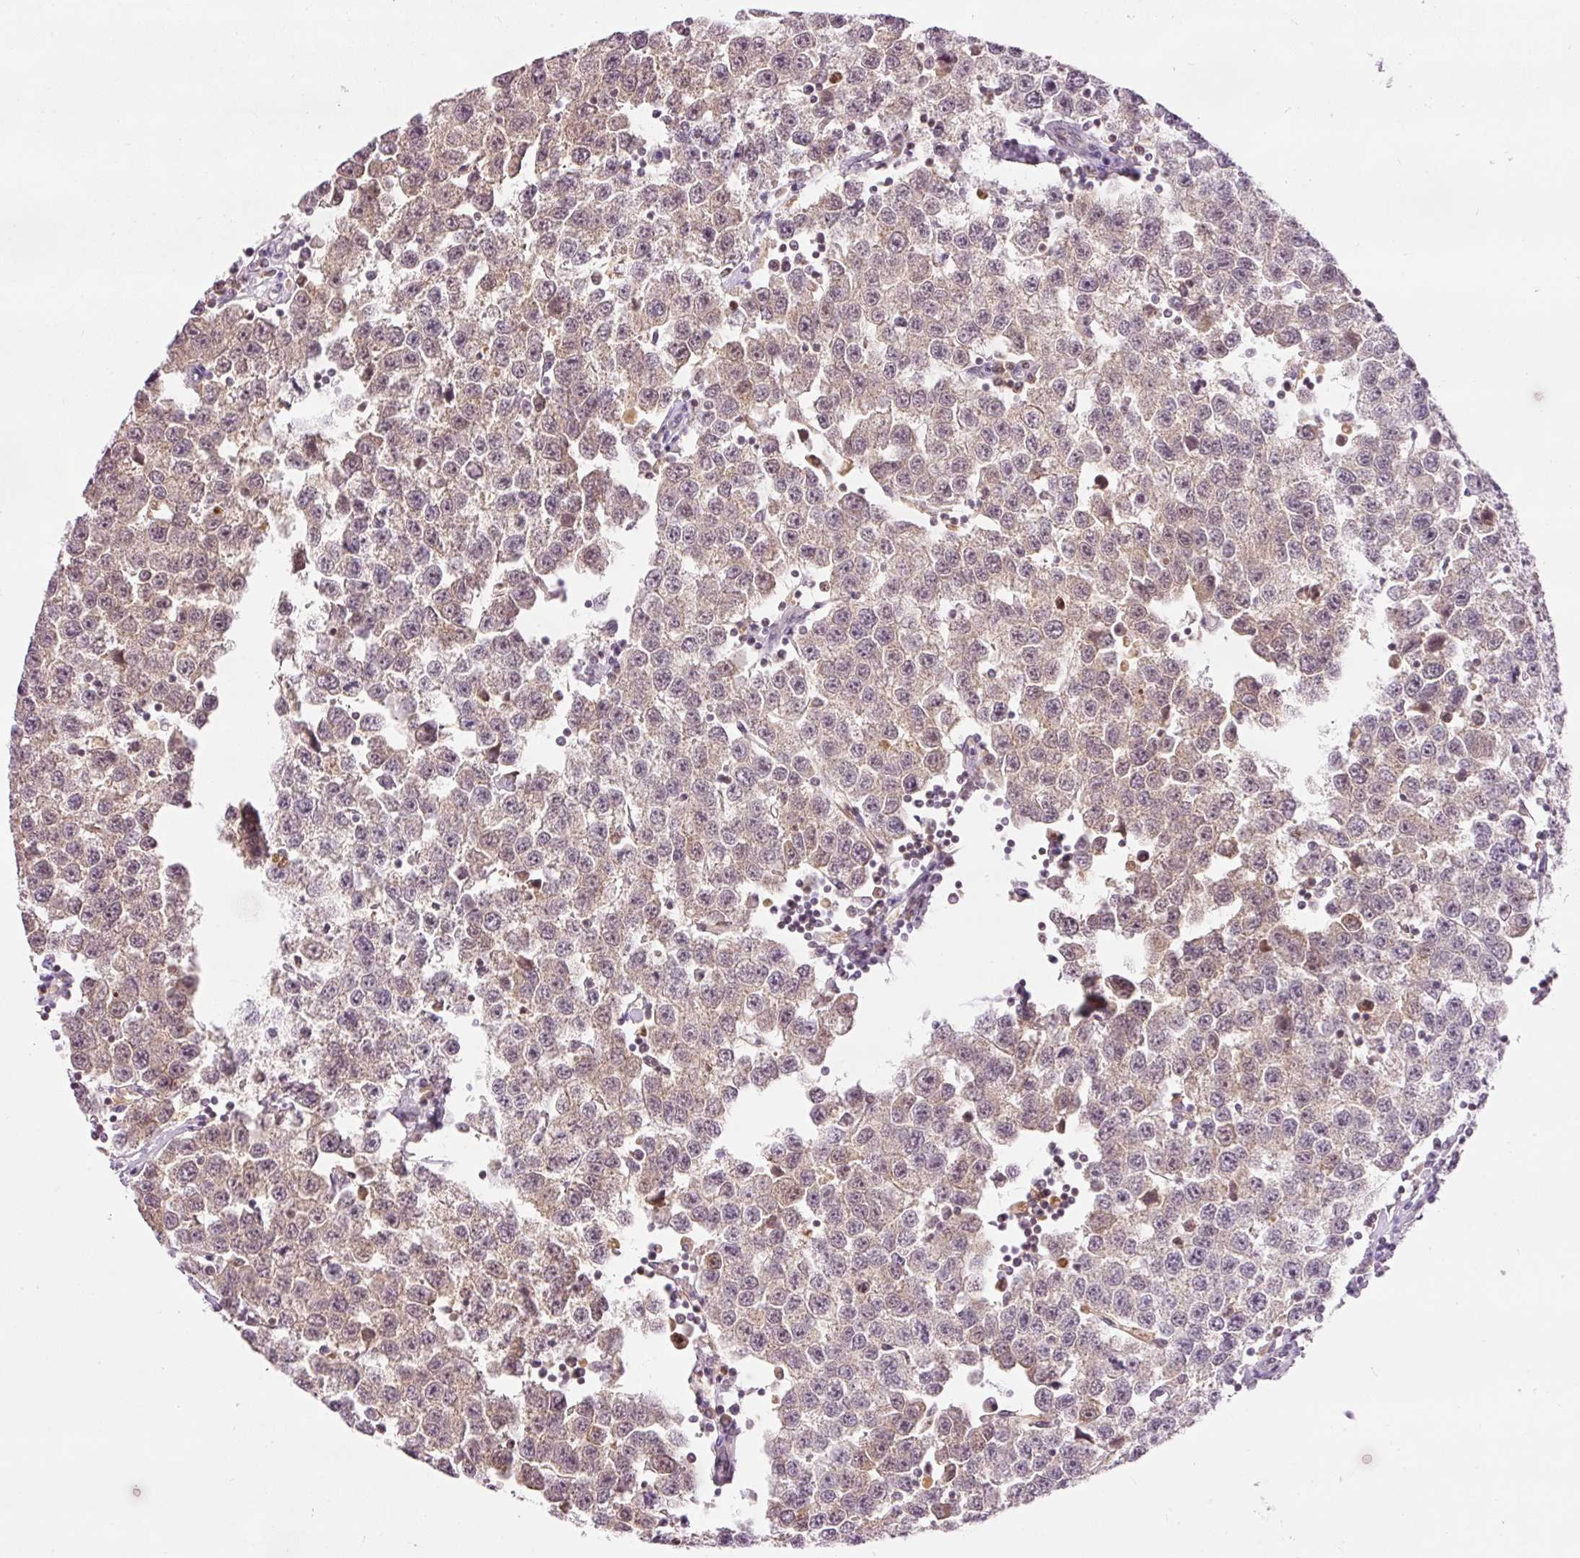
{"staining": {"intensity": "weak", "quantity": "25%-75%", "location": "cytoplasmic/membranous"}, "tissue": "testis cancer", "cell_type": "Tumor cells", "image_type": "cancer", "snomed": [{"axis": "morphology", "description": "Seminoma, NOS"}, {"axis": "topography", "description": "Testis"}], "caption": "Testis seminoma tissue demonstrates weak cytoplasmic/membranous expression in approximately 25%-75% of tumor cells", "gene": "ABHD11", "patient": {"sex": "male", "age": 34}}